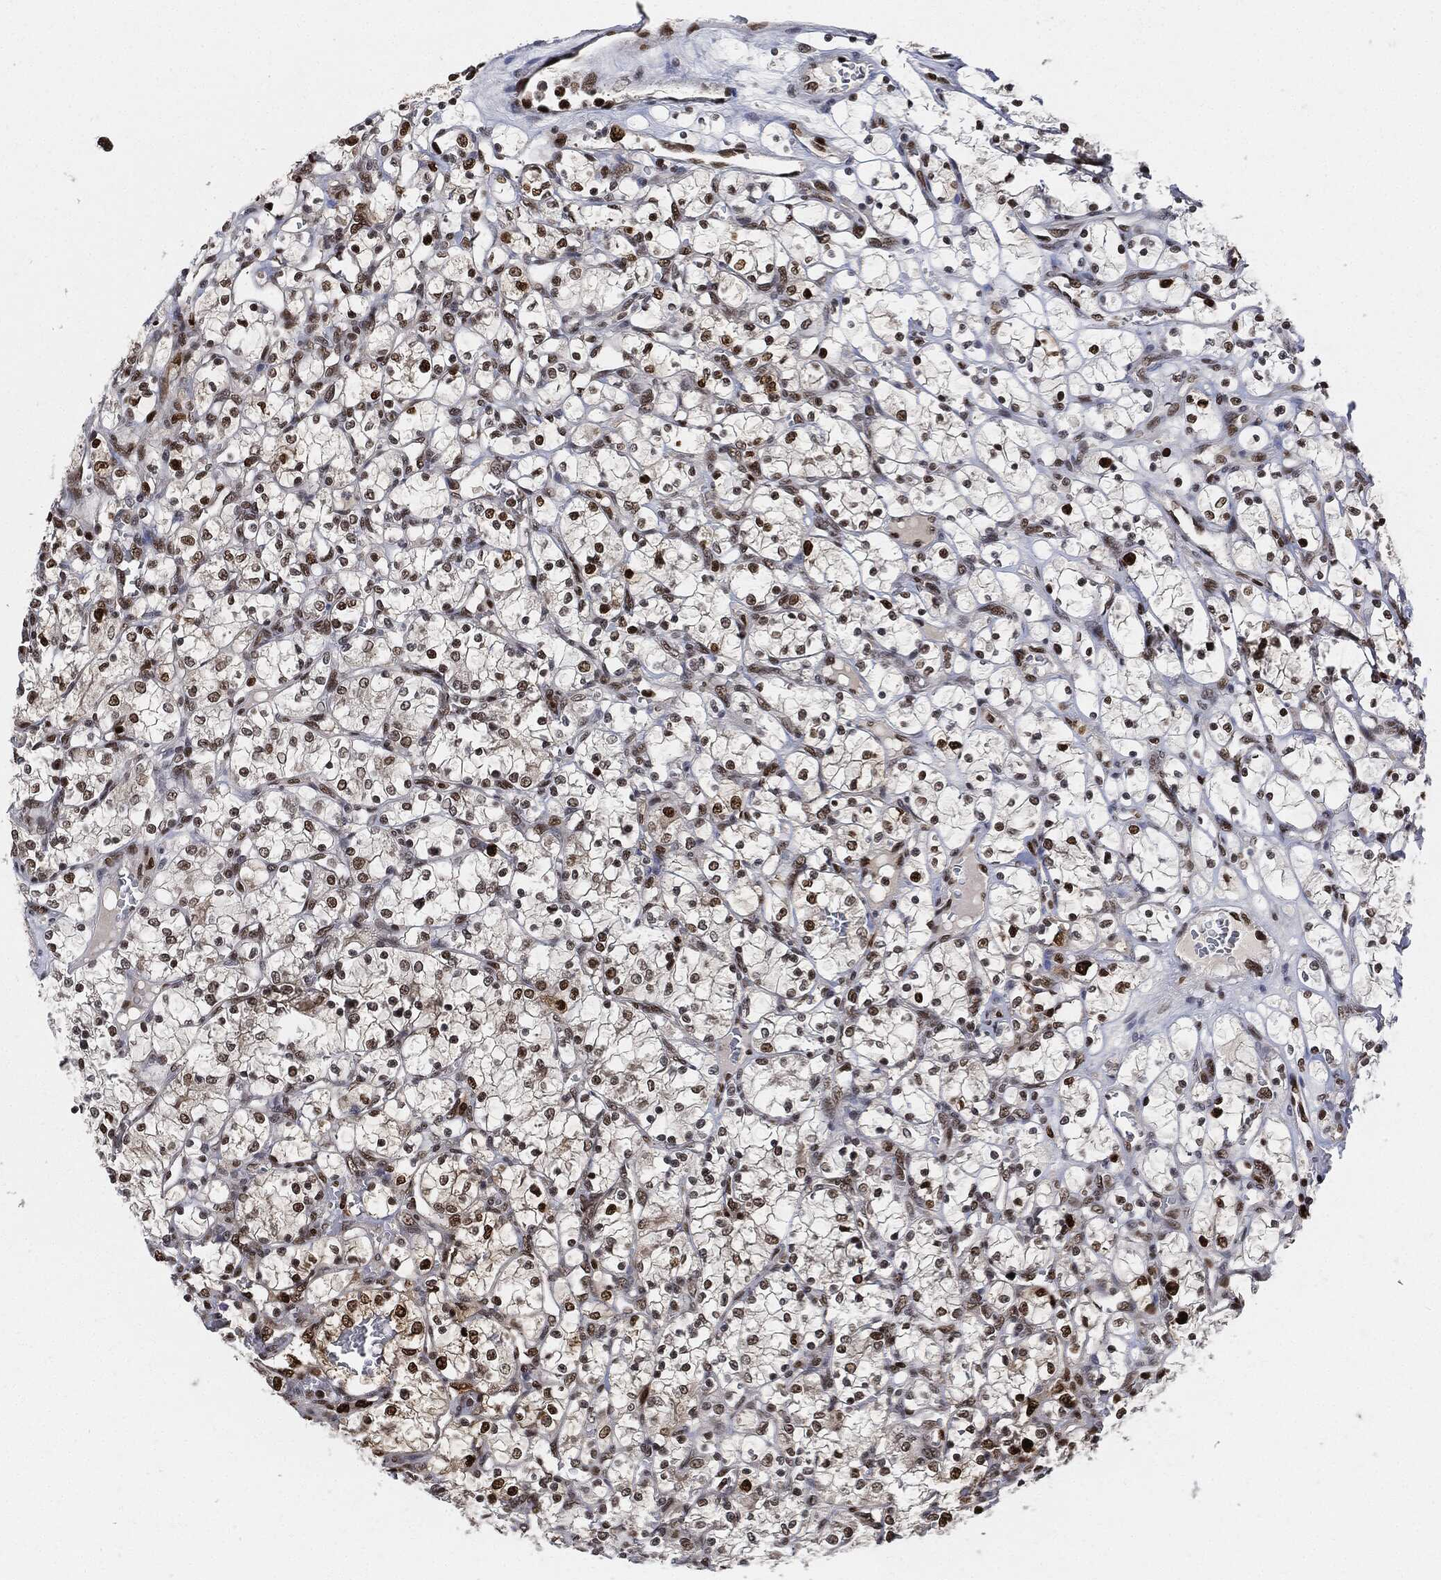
{"staining": {"intensity": "strong", "quantity": "<25%", "location": "nuclear"}, "tissue": "renal cancer", "cell_type": "Tumor cells", "image_type": "cancer", "snomed": [{"axis": "morphology", "description": "Adenocarcinoma, NOS"}, {"axis": "topography", "description": "Kidney"}], "caption": "Tumor cells reveal medium levels of strong nuclear expression in approximately <25% of cells in renal cancer (adenocarcinoma).", "gene": "PCNA", "patient": {"sex": "female", "age": 69}}